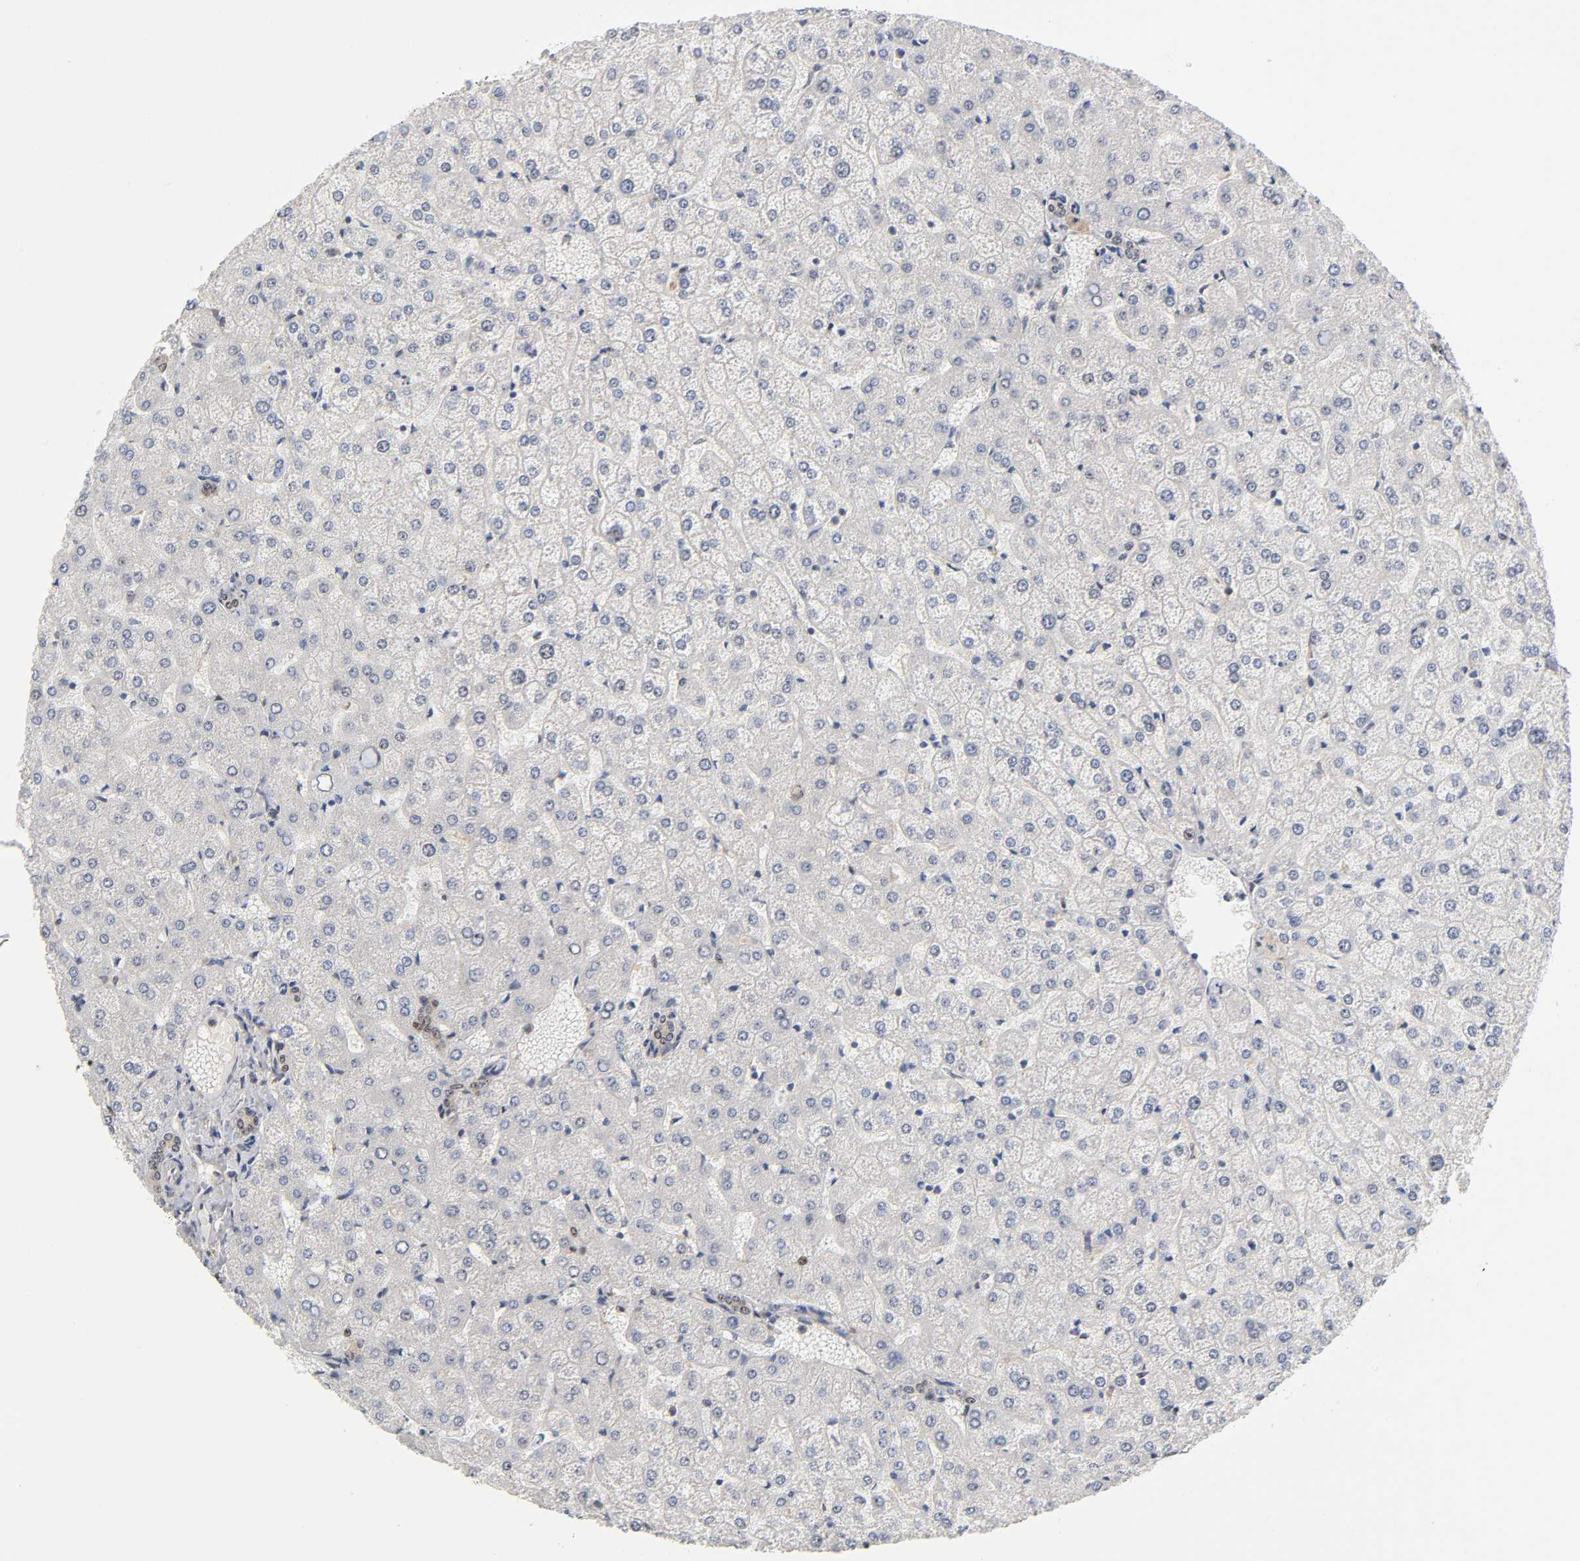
{"staining": {"intensity": "weak", "quantity": ">75%", "location": "cytoplasmic/membranous,nuclear"}, "tissue": "liver", "cell_type": "Cholangiocytes", "image_type": "normal", "snomed": [{"axis": "morphology", "description": "Normal tissue, NOS"}, {"axis": "topography", "description": "Liver"}], "caption": "Cholangiocytes show low levels of weak cytoplasmic/membranous,nuclear positivity in about >75% of cells in benign liver. The protein is shown in brown color, while the nuclei are stained blue.", "gene": "PAFAH1B1", "patient": {"sex": "female", "age": 32}}